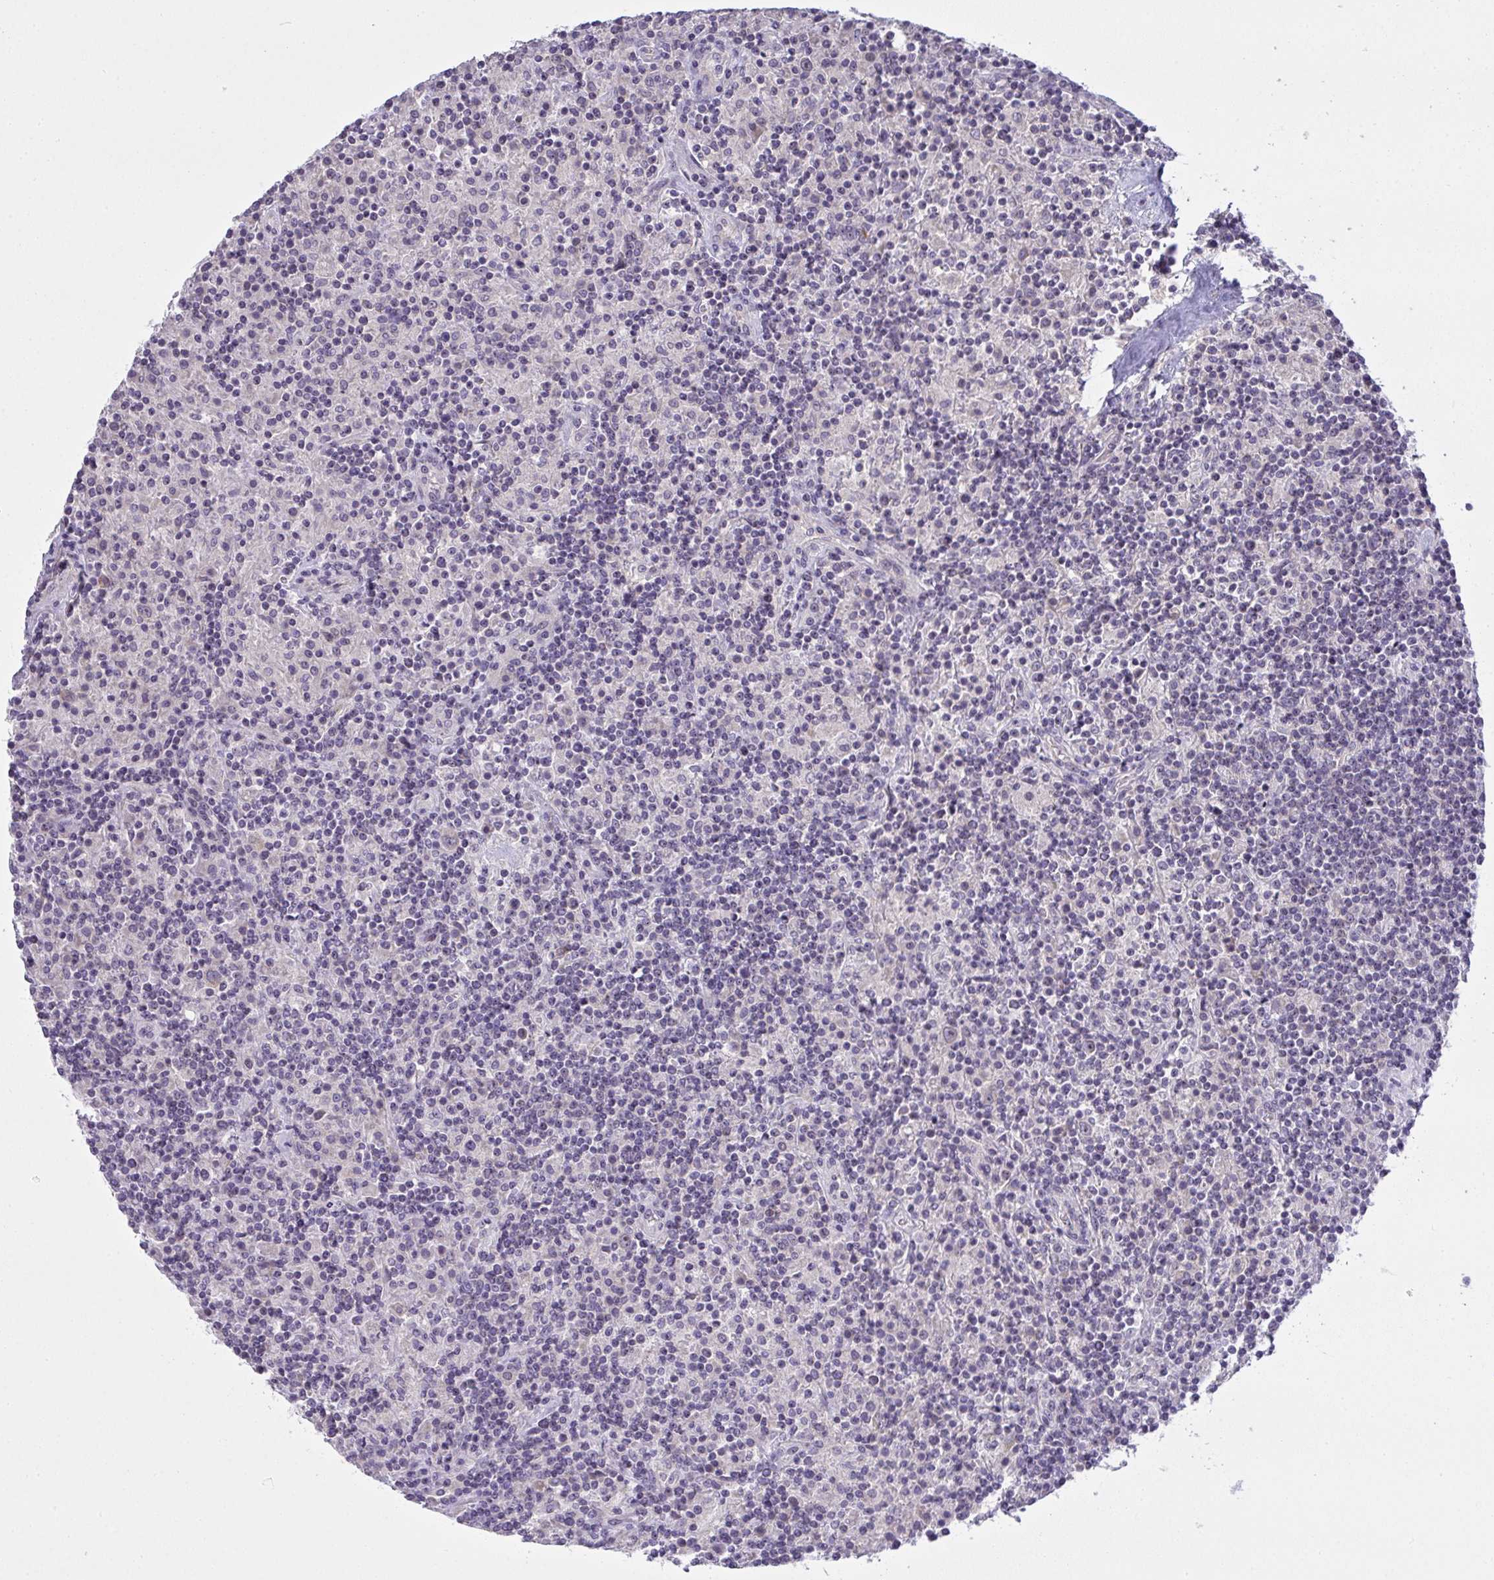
{"staining": {"intensity": "weak", "quantity": "25%-75%", "location": "nuclear"}, "tissue": "lymphoma", "cell_type": "Tumor cells", "image_type": "cancer", "snomed": [{"axis": "morphology", "description": "Hodgkin's disease, NOS"}, {"axis": "topography", "description": "Lymph node"}], "caption": "Protein staining of Hodgkin's disease tissue reveals weak nuclear expression in about 25%-75% of tumor cells. The protein is shown in brown color, while the nuclei are stained blue.", "gene": "NT5C1A", "patient": {"sex": "male", "age": 70}}